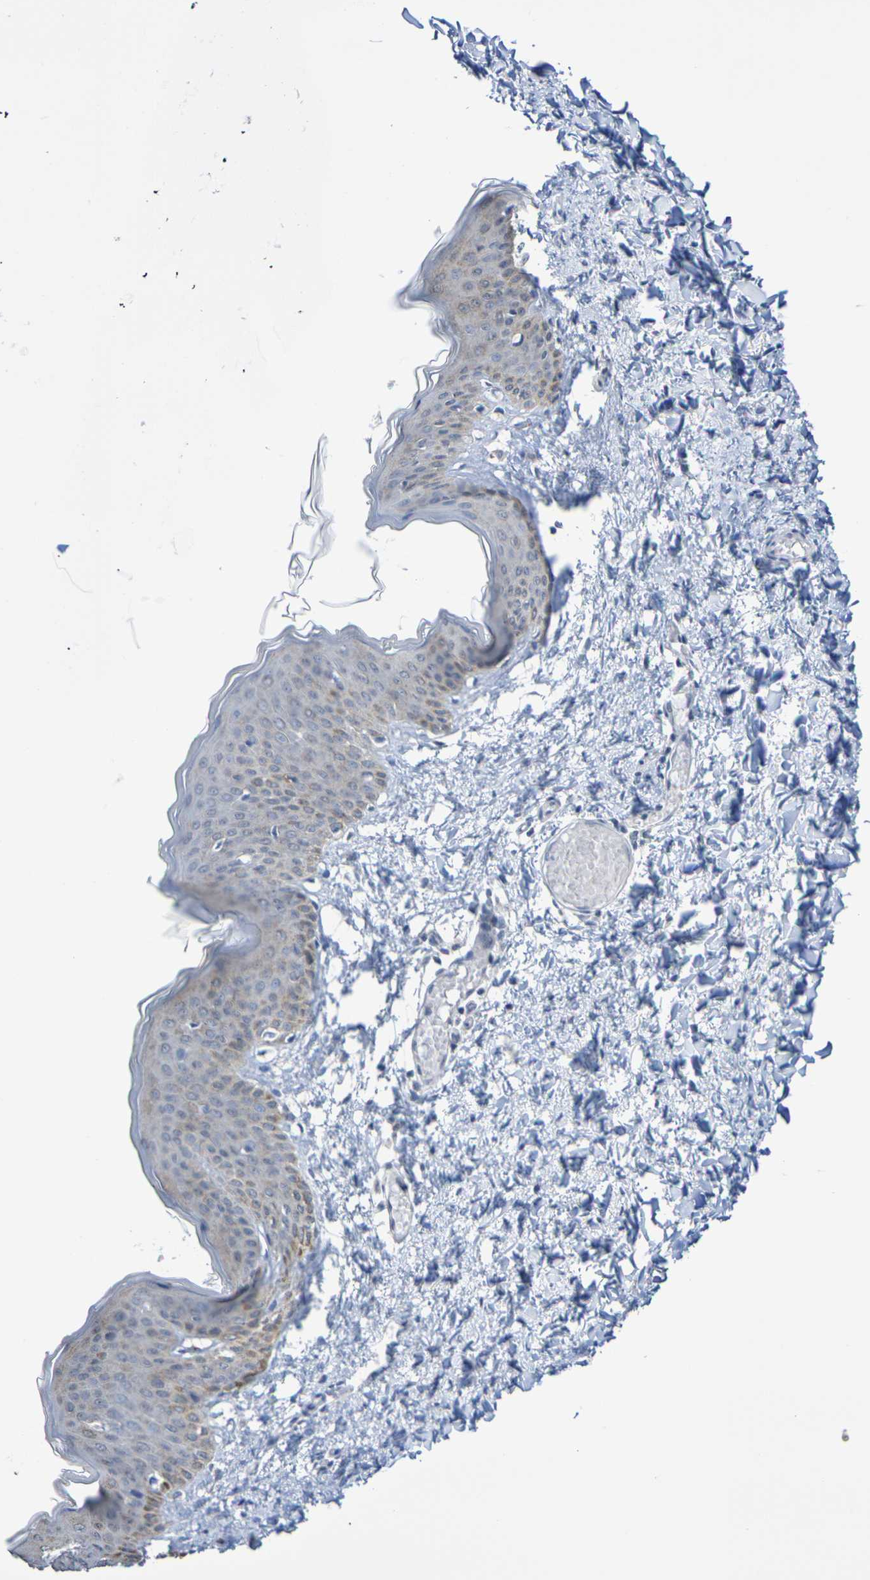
{"staining": {"intensity": "negative", "quantity": "none", "location": "none"}, "tissue": "skin", "cell_type": "Fibroblasts", "image_type": "normal", "snomed": [{"axis": "morphology", "description": "Normal tissue, NOS"}, {"axis": "topography", "description": "Skin"}], "caption": "Image shows no significant protein expression in fibroblasts of normal skin. Nuclei are stained in blue.", "gene": "CHRNB1", "patient": {"sex": "female", "age": 17}}